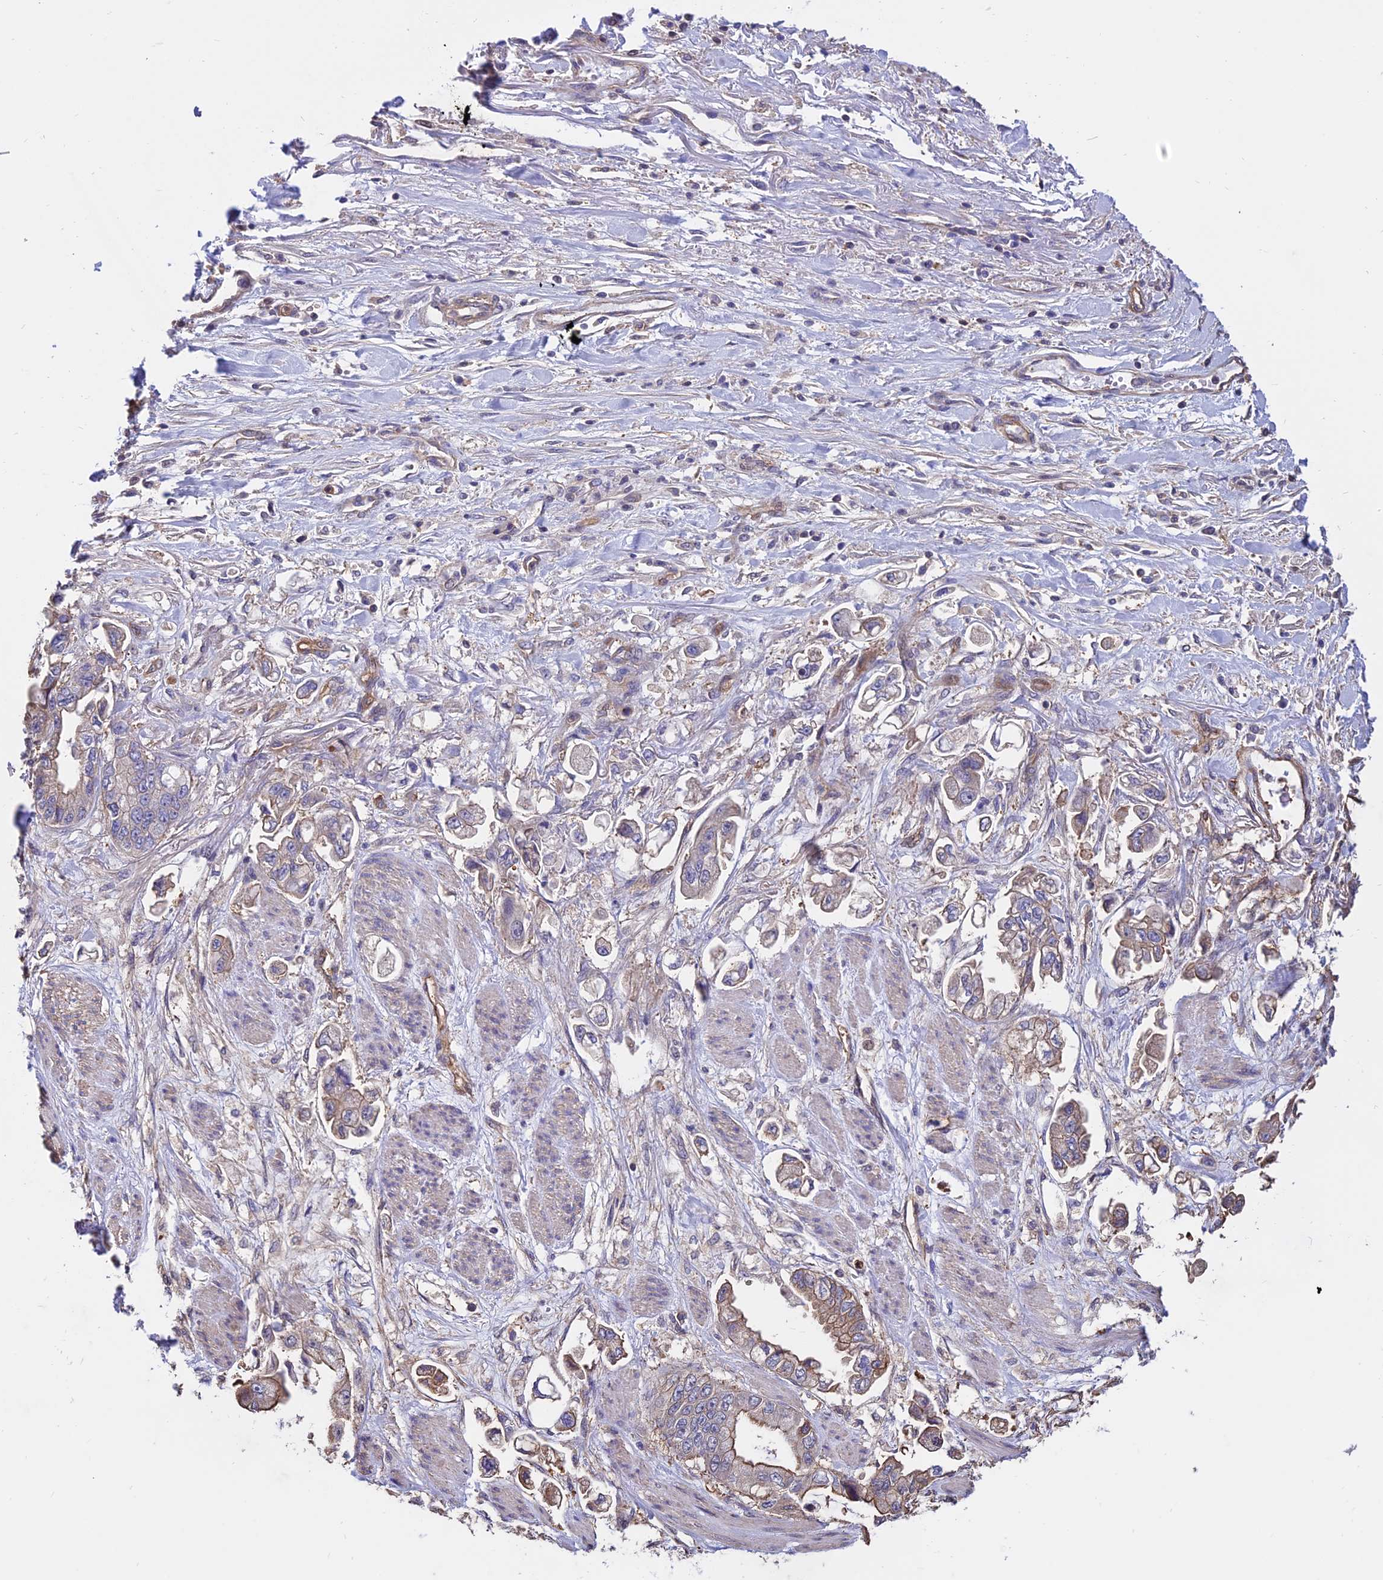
{"staining": {"intensity": "moderate", "quantity": "25%-75%", "location": "cytoplasmic/membranous"}, "tissue": "stomach cancer", "cell_type": "Tumor cells", "image_type": "cancer", "snomed": [{"axis": "morphology", "description": "Adenocarcinoma, NOS"}, {"axis": "topography", "description": "Stomach"}], "caption": "Immunohistochemical staining of stomach cancer demonstrates medium levels of moderate cytoplasmic/membranous positivity in approximately 25%-75% of tumor cells.", "gene": "CALM2", "patient": {"sex": "male", "age": 62}}